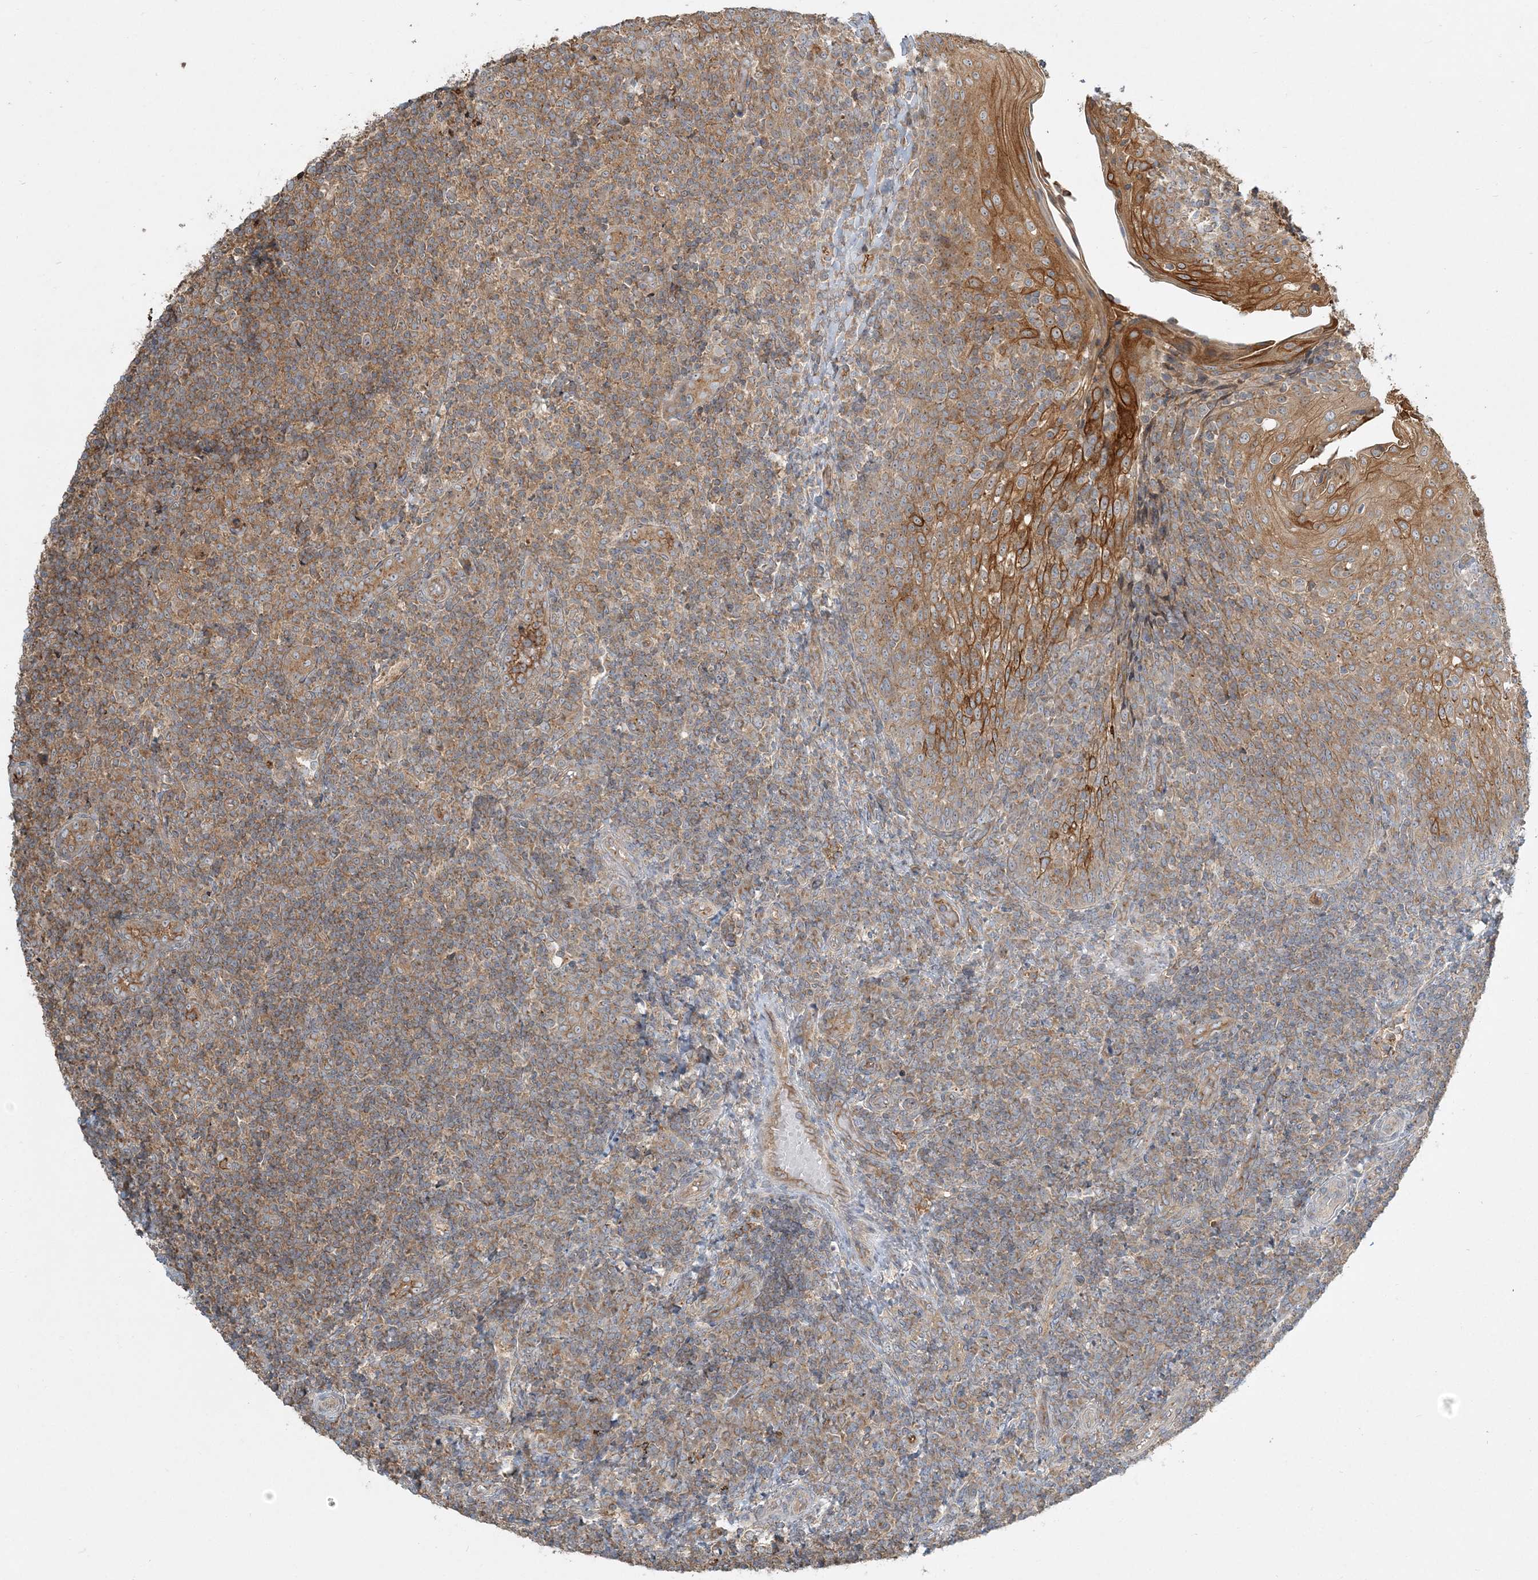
{"staining": {"intensity": "moderate", "quantity": "<25%", "location": "cytoplasmic/membranous"}, "tissue": "tonsil", "cell_type": "Germinal center cells", "image_type": "normal", "snomed": [{"axis": "morphology", "description": "Normal tissue, NOS"}, {"axis": "topography", "description": "Tonsil"}], "caption": "The immunohistochemical stain highlights moderate cytoplasmic/membranous staining in germinal center cells of unremarkable tonsil. (IHC, brightfield microscopy, high magnification).", "gene": "AP1AR", "patient": {"sex": "female", "age": 19}}